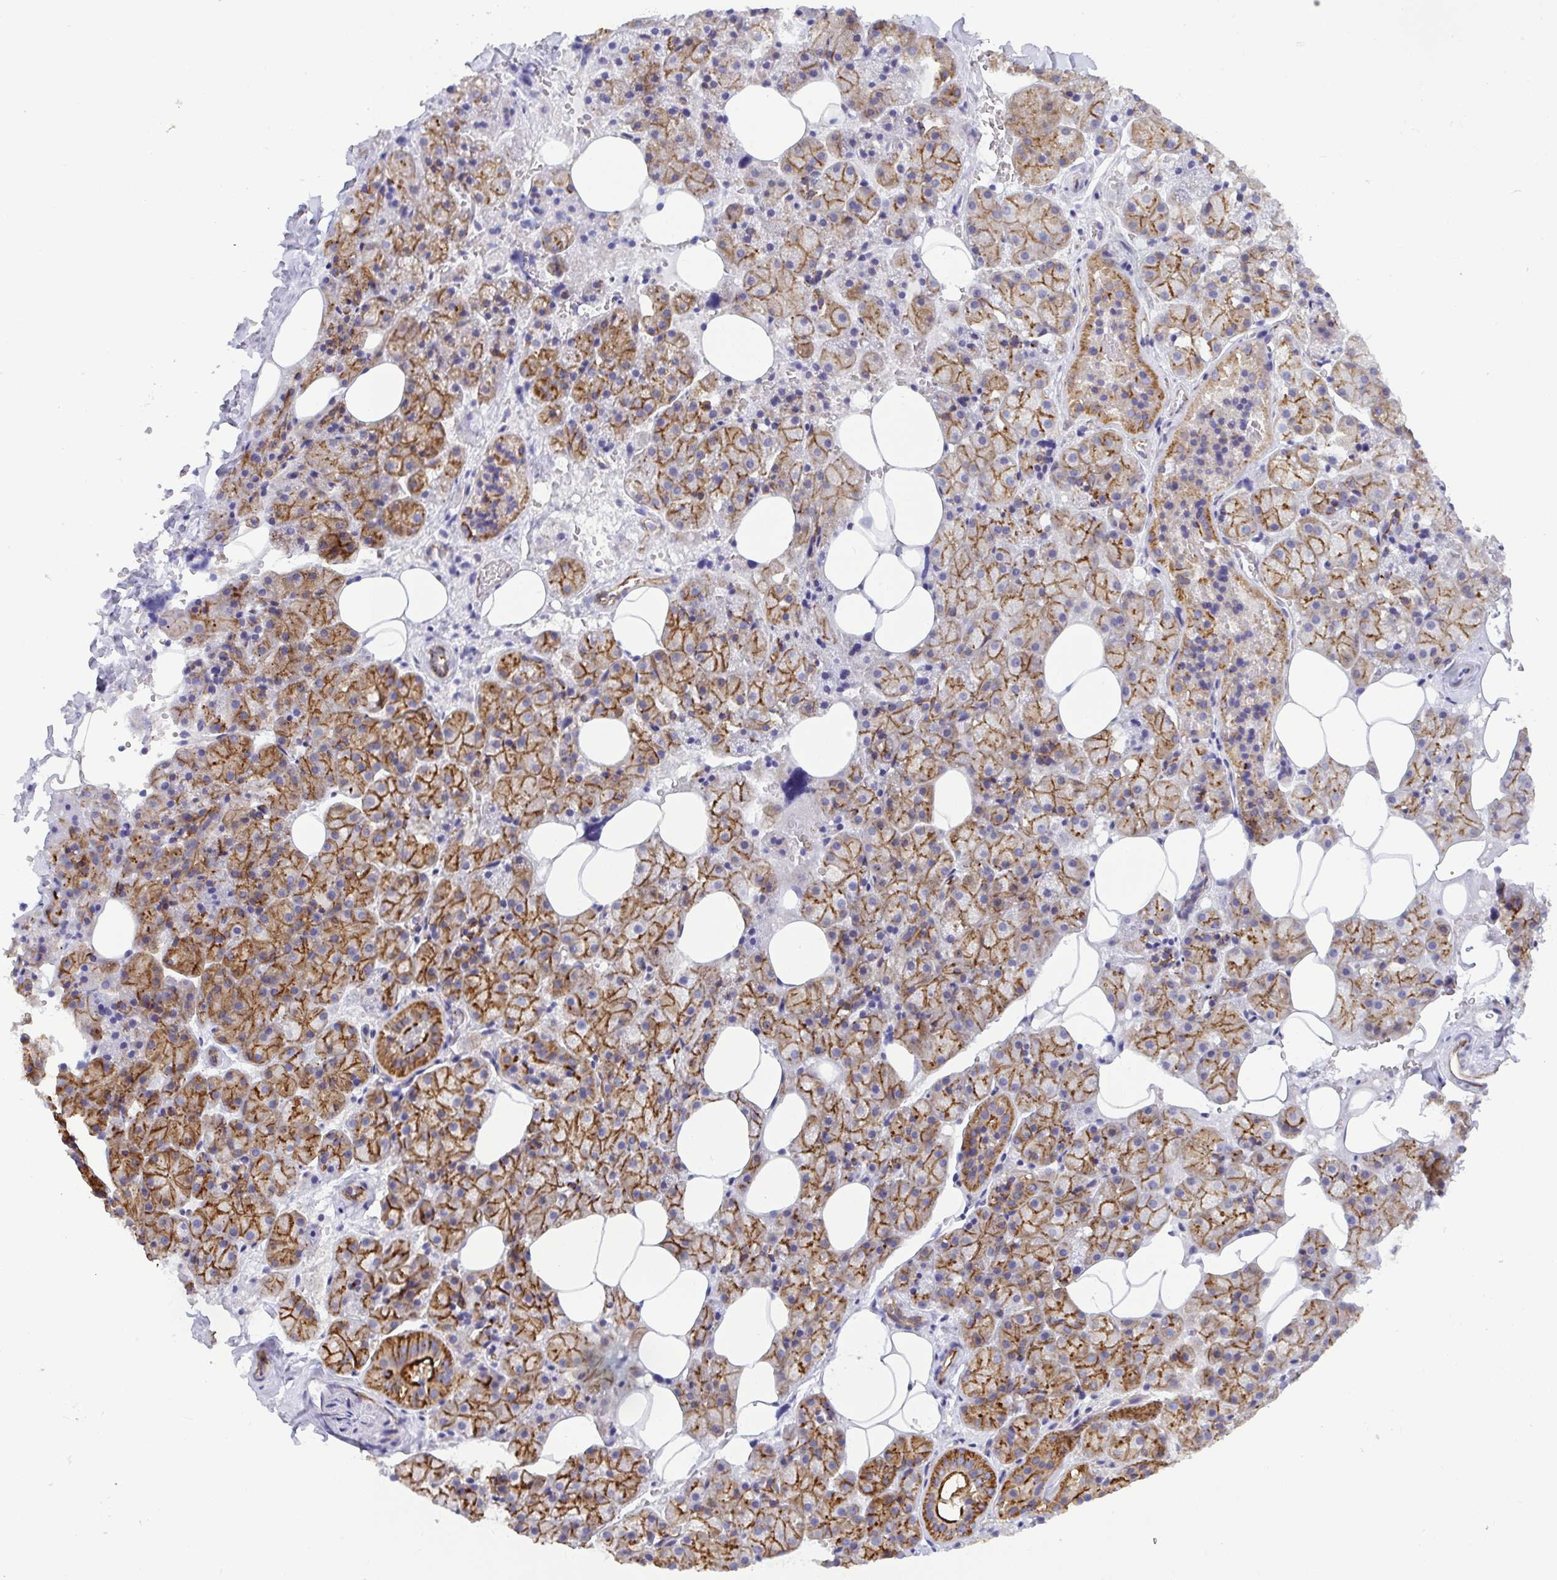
{"staining": {"intensity": "strong", "quantity": ">75%", "location": "cytoplasmic/membranous"}, "tissue": "salivary gland", "cell_type": "Glandular cells", "image_type": "normal", "snomed": [{"axis": "morphology", "description": "Normal tissue, NOS"}, {"axis": "topography", "description": "Salivary gland"}, {"axis": "topography", "description": "Peripheral nerve tissue"}], "caption": "Salivary gland stained with immunohistochemistry (IHC) reveals strong cytoplasmic/membranous positivity in about >75% of glandular cells. The protein is stained brown, and the nuclei are stained in blue (DAB IHC with brightfield microscopy, high magnification).", "gene": "LIMA1", "patient": {"sex": "male", "age": 38}}